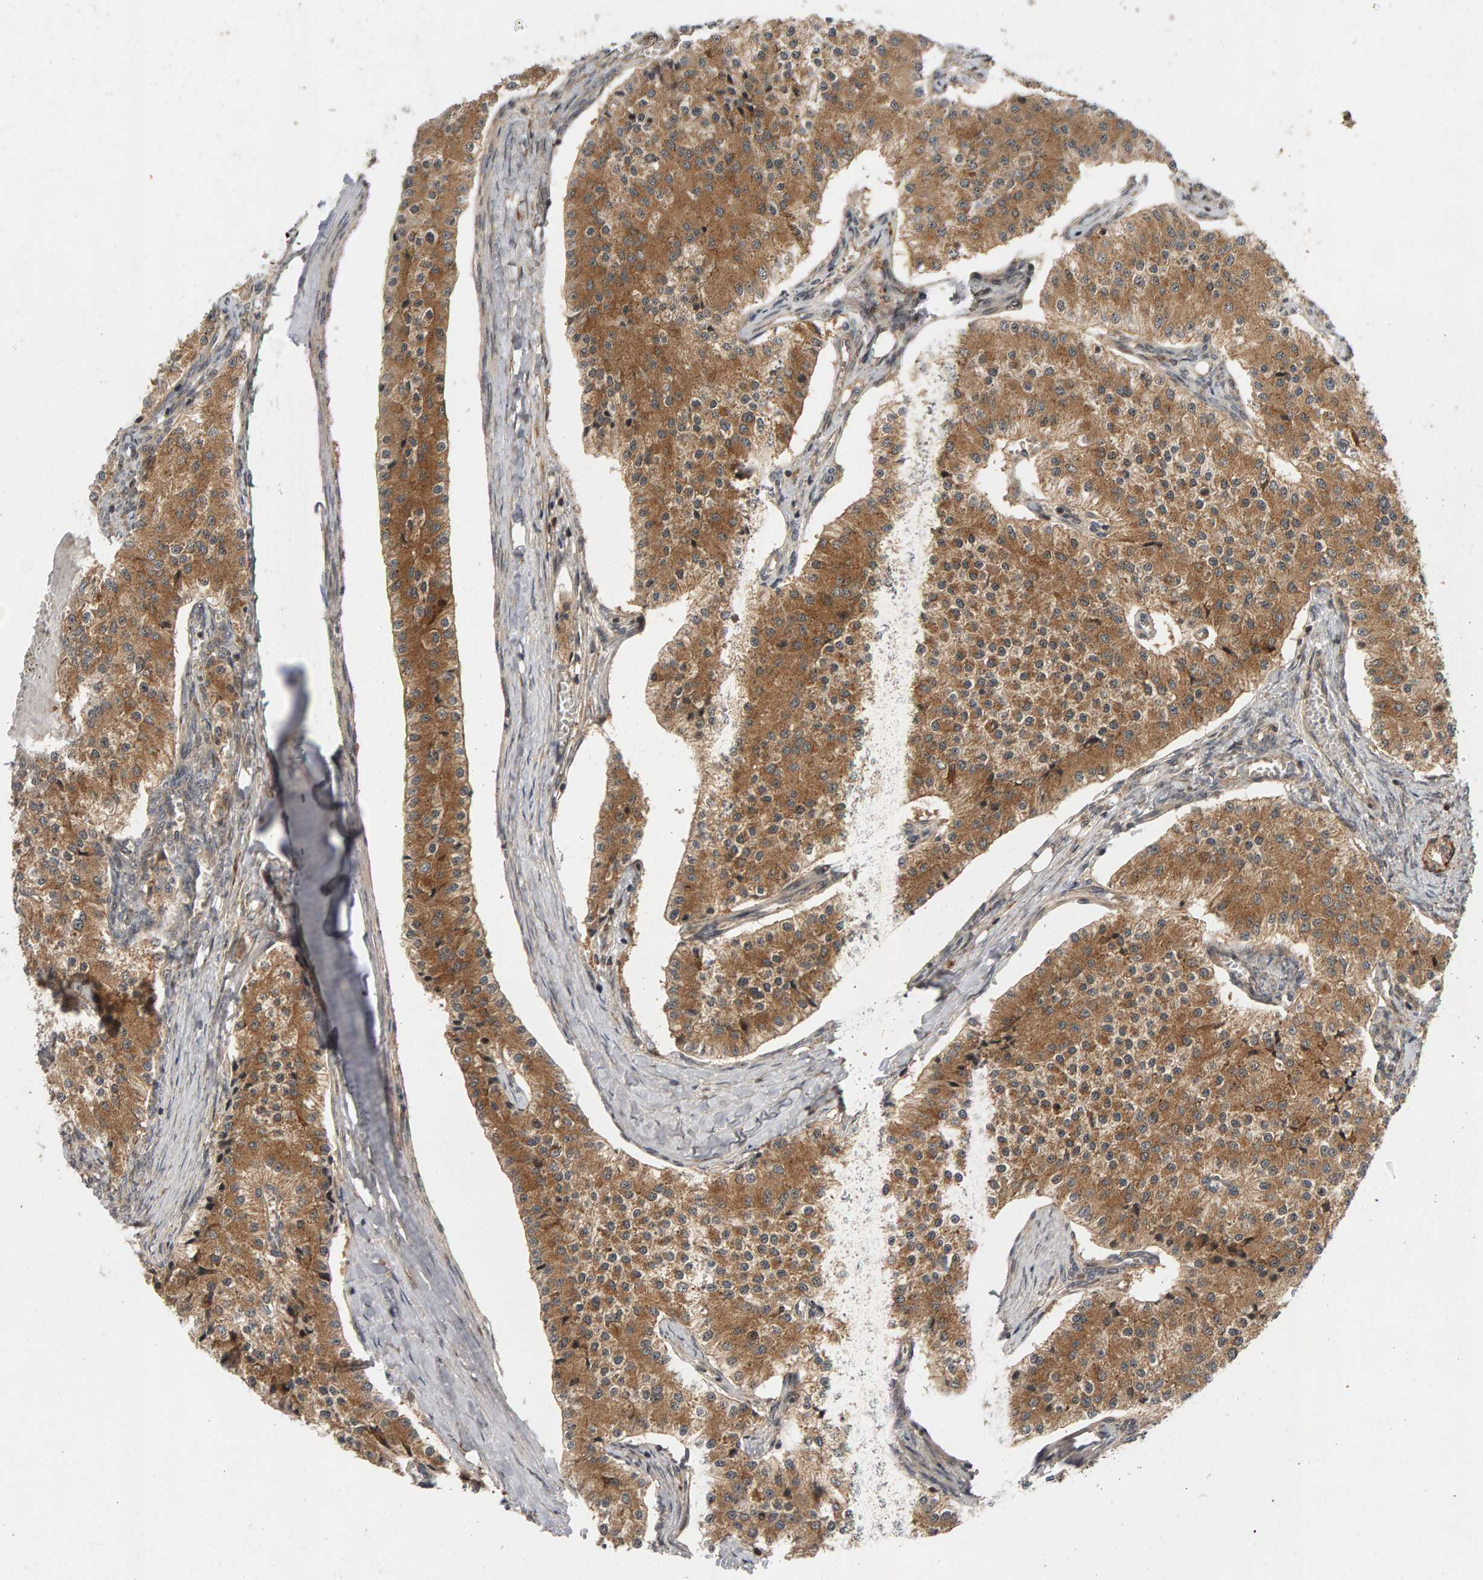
{"staining": {"intensity": "moderate", "quantity": ">75%", "location": "cytoplasmic/membranous"}, "tissue": "carcinoid", "cell_type": "Tumor cells", "image_type": "cancer", "snomed": [{"axis": "morphology", "description": "Carcinoid, malignant, NOS"}, {"axis": "topography", "description": "Colon"}], "caption": "The immunohistochemical stain labels moderate cytoplasmic/membranous expression in tumor cells of carcinoid (malignant) tissue. Ihc stains the protein in brown and the nuclei are stained blue.", "gene": "BAHCC1", "patient": {"sex": "female", "age": 52}}